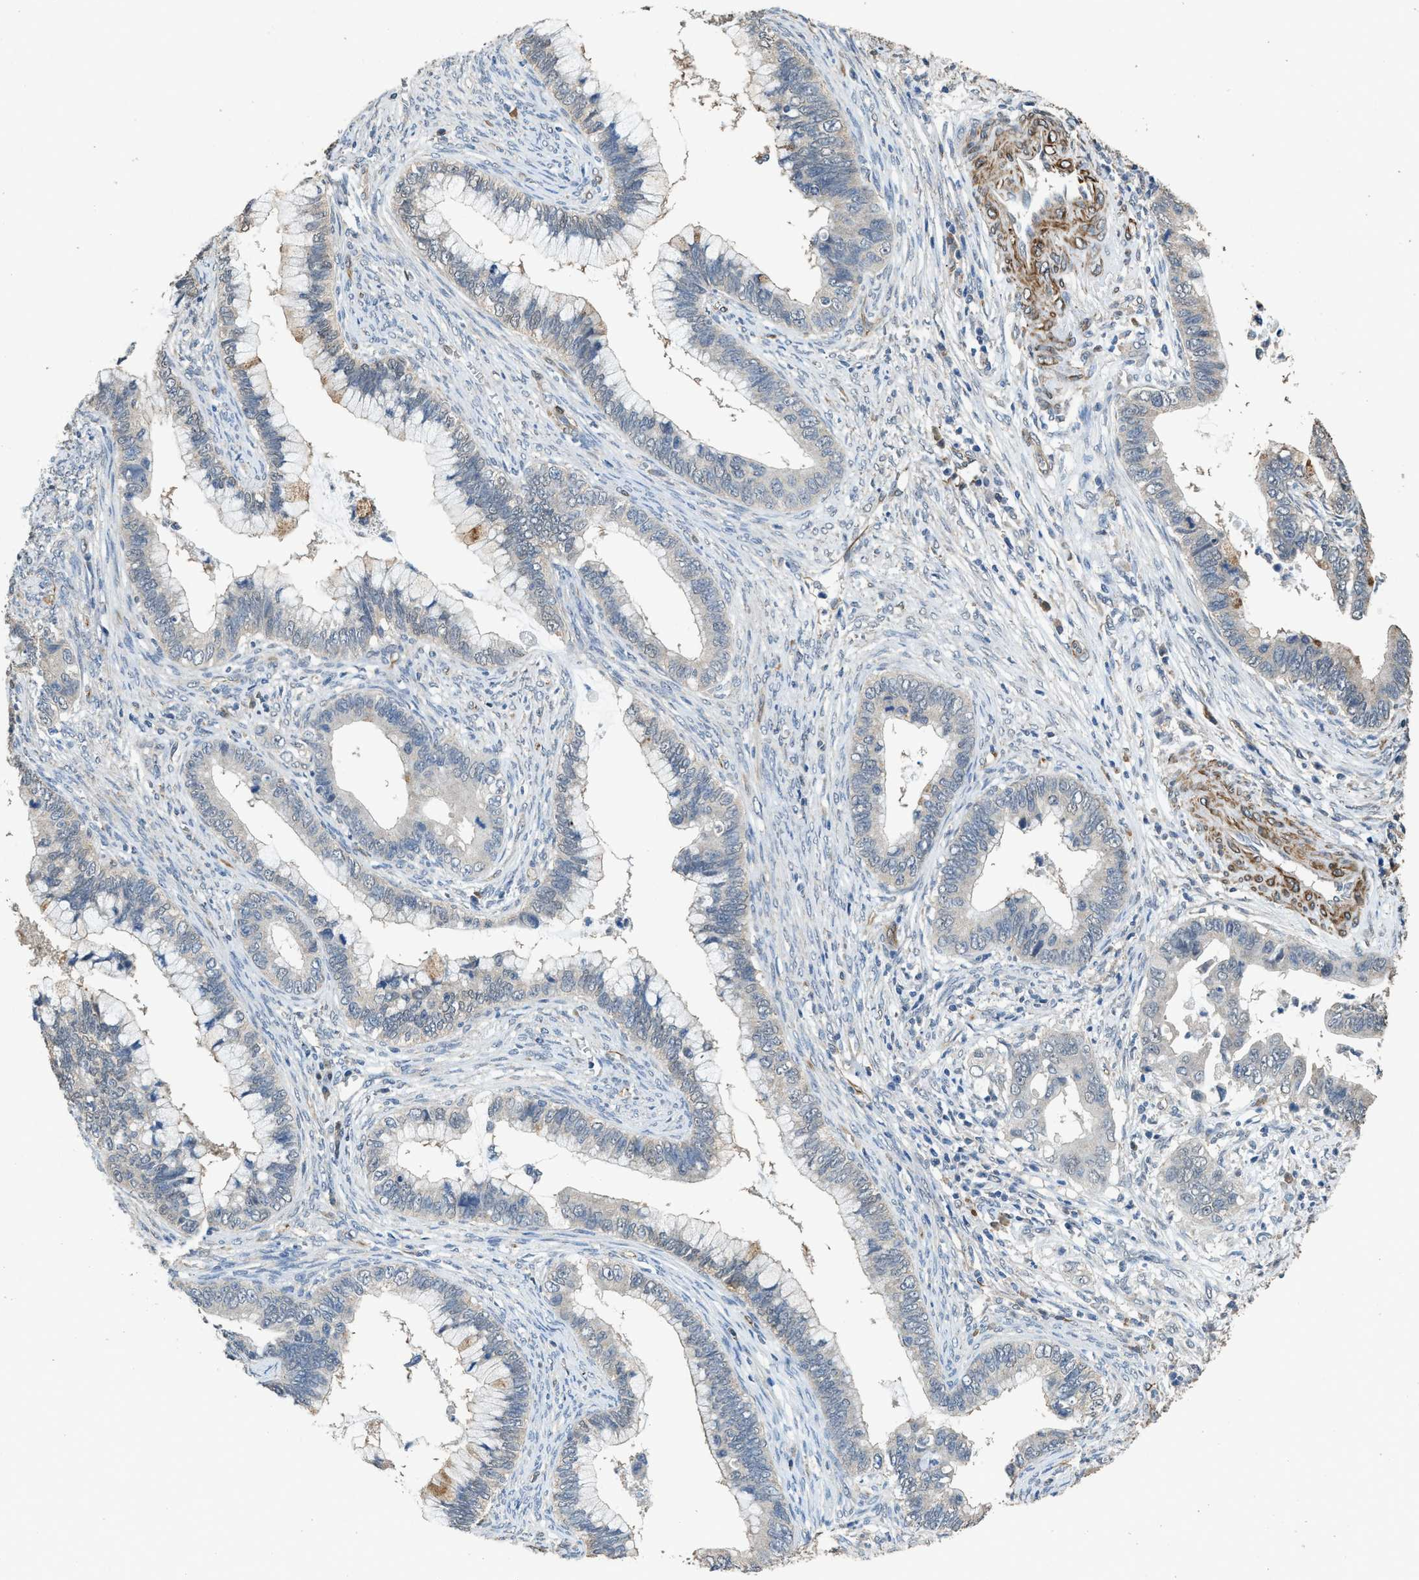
{"staining": {"intensity": "weak", "quantity": "<25%", "location": "cytoplasmic/membranous"}, "tissue": "cervical cancer", "cell_type": "Tumor cells", "image_type": "cancer", "snomed": [{"axis": "morphology", "description": "Adenocarcinoma, NOS"}, {"axis": "topography", "description": "Cervix"}], "caption": "An IHC micrograph of cervical cancer is shown. There is no staining in tumor cells of cervical cancer. Nuclei are stained in blue.", "gene": "SYNM", "patient": {"sex": "female", "age": 44}}